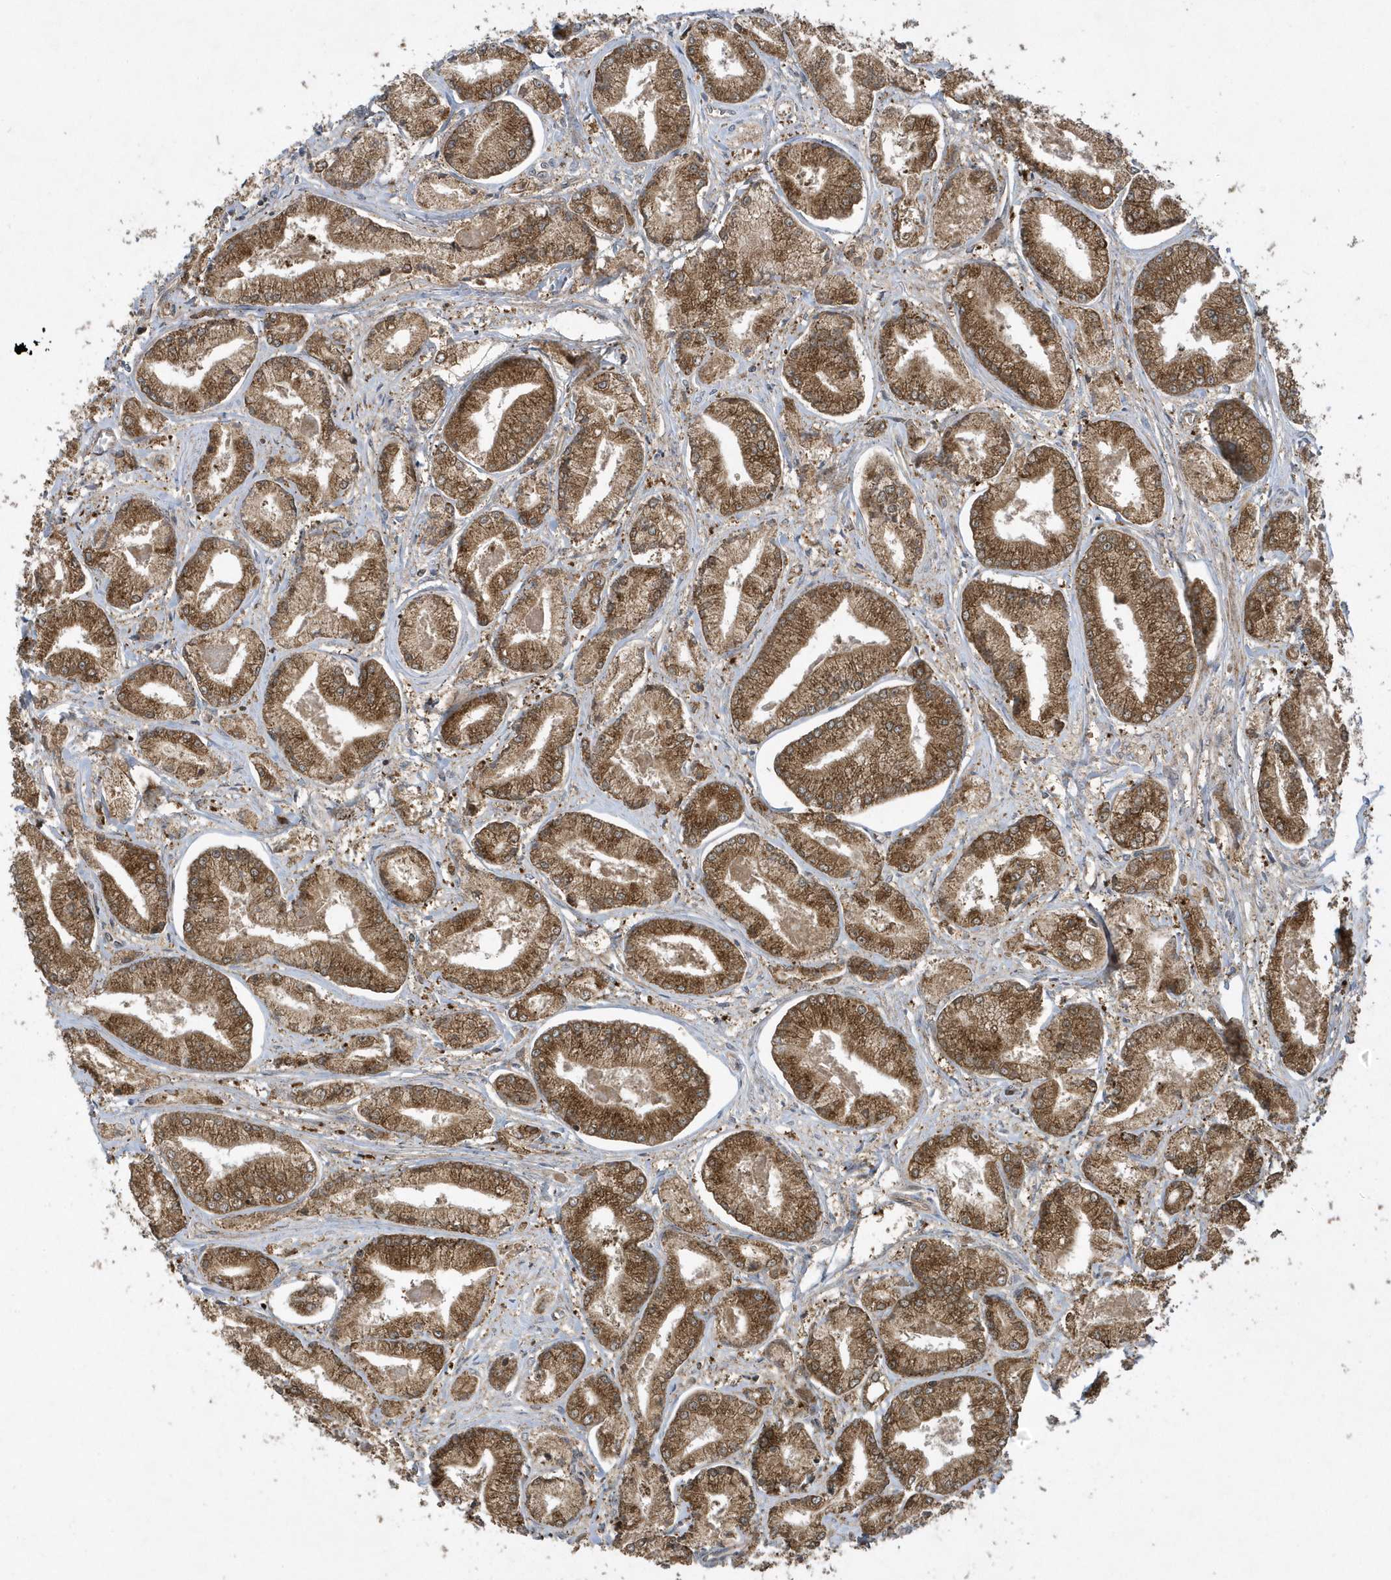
{"staining": {"intensity": "moderate", "quantity": ">75%", "location": "cytoplasmic/membranous"}, "tissue": "prostate cancer", "cell_type": "Tumor cells", "image_type": "cancer", "snomed": [{"axis": "morphology", "description": "Adenocarcinoma, Low grade"}, {"axis": "topography", "description": "Prostate"}], "caption": "A brown stain highlights moderate cytoplasmic/membranous positivity of a protein in prostate adenocarcinoma (low-grade) tumor cells.", "gene": "STAMBP", "patient": {"sex": "male", "age": 60}}